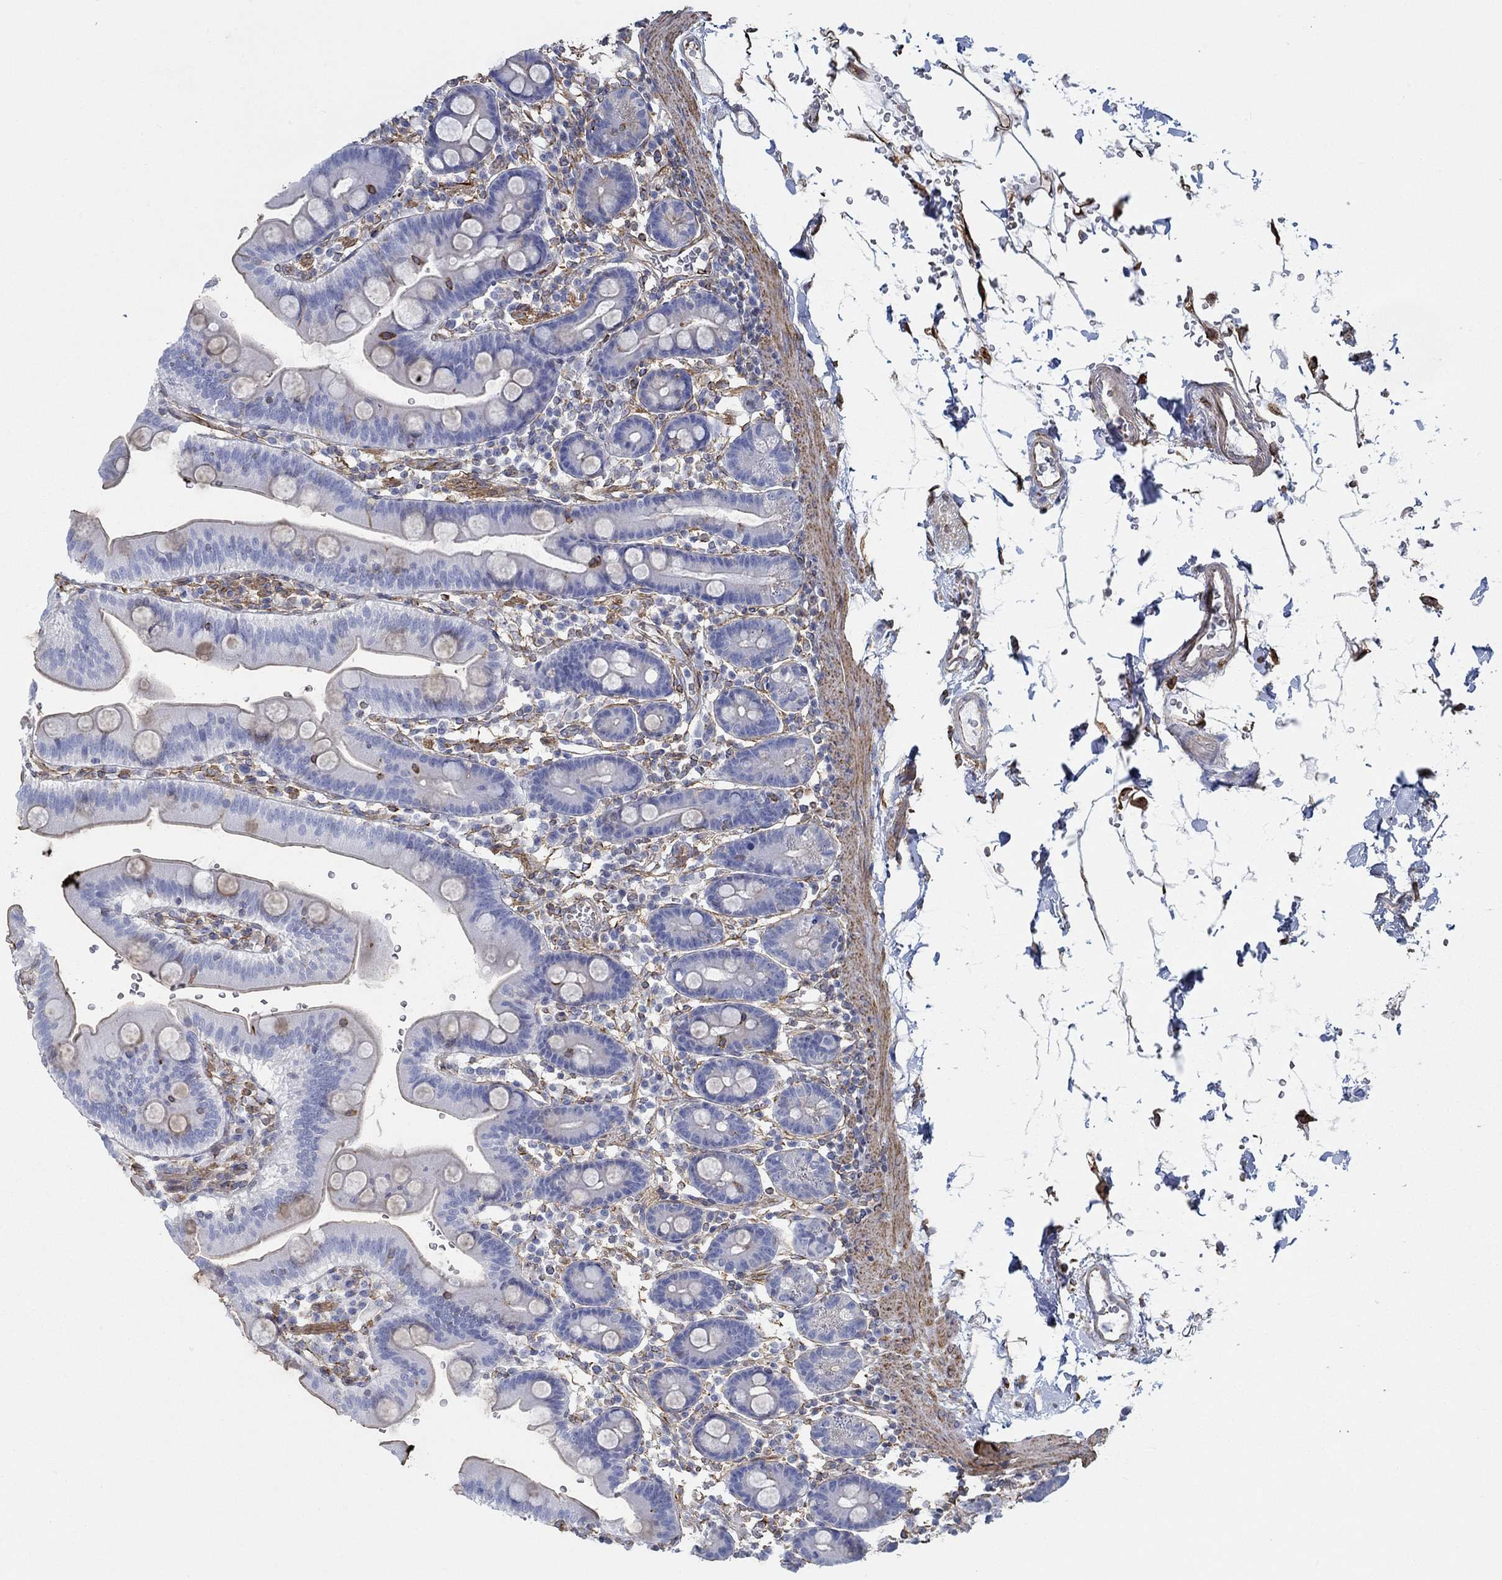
{"staining": {"intensity": "moderate", "quantity": "<25%", "location": "cytoplasmic/membranous"}, "tissue": "duodenum", "cell_type": "Glandular cells", "image_type": "normal", "snomed": [{"axis": "morphology", "description": "Normal tissue, NOS"}, {"axis": "topography", "description": "Duodenum"}], "caption": "Moderate cytoplasmic/membranous staining is identified in approximately <25% of glandular cells in normal duodenum. (DAB (3,3'-diaminobenzidine) IHC, brown staining for protein, blue staining for nuclei).", "gene": "STC2", "patient": {"sex": "male", "age": 59}}